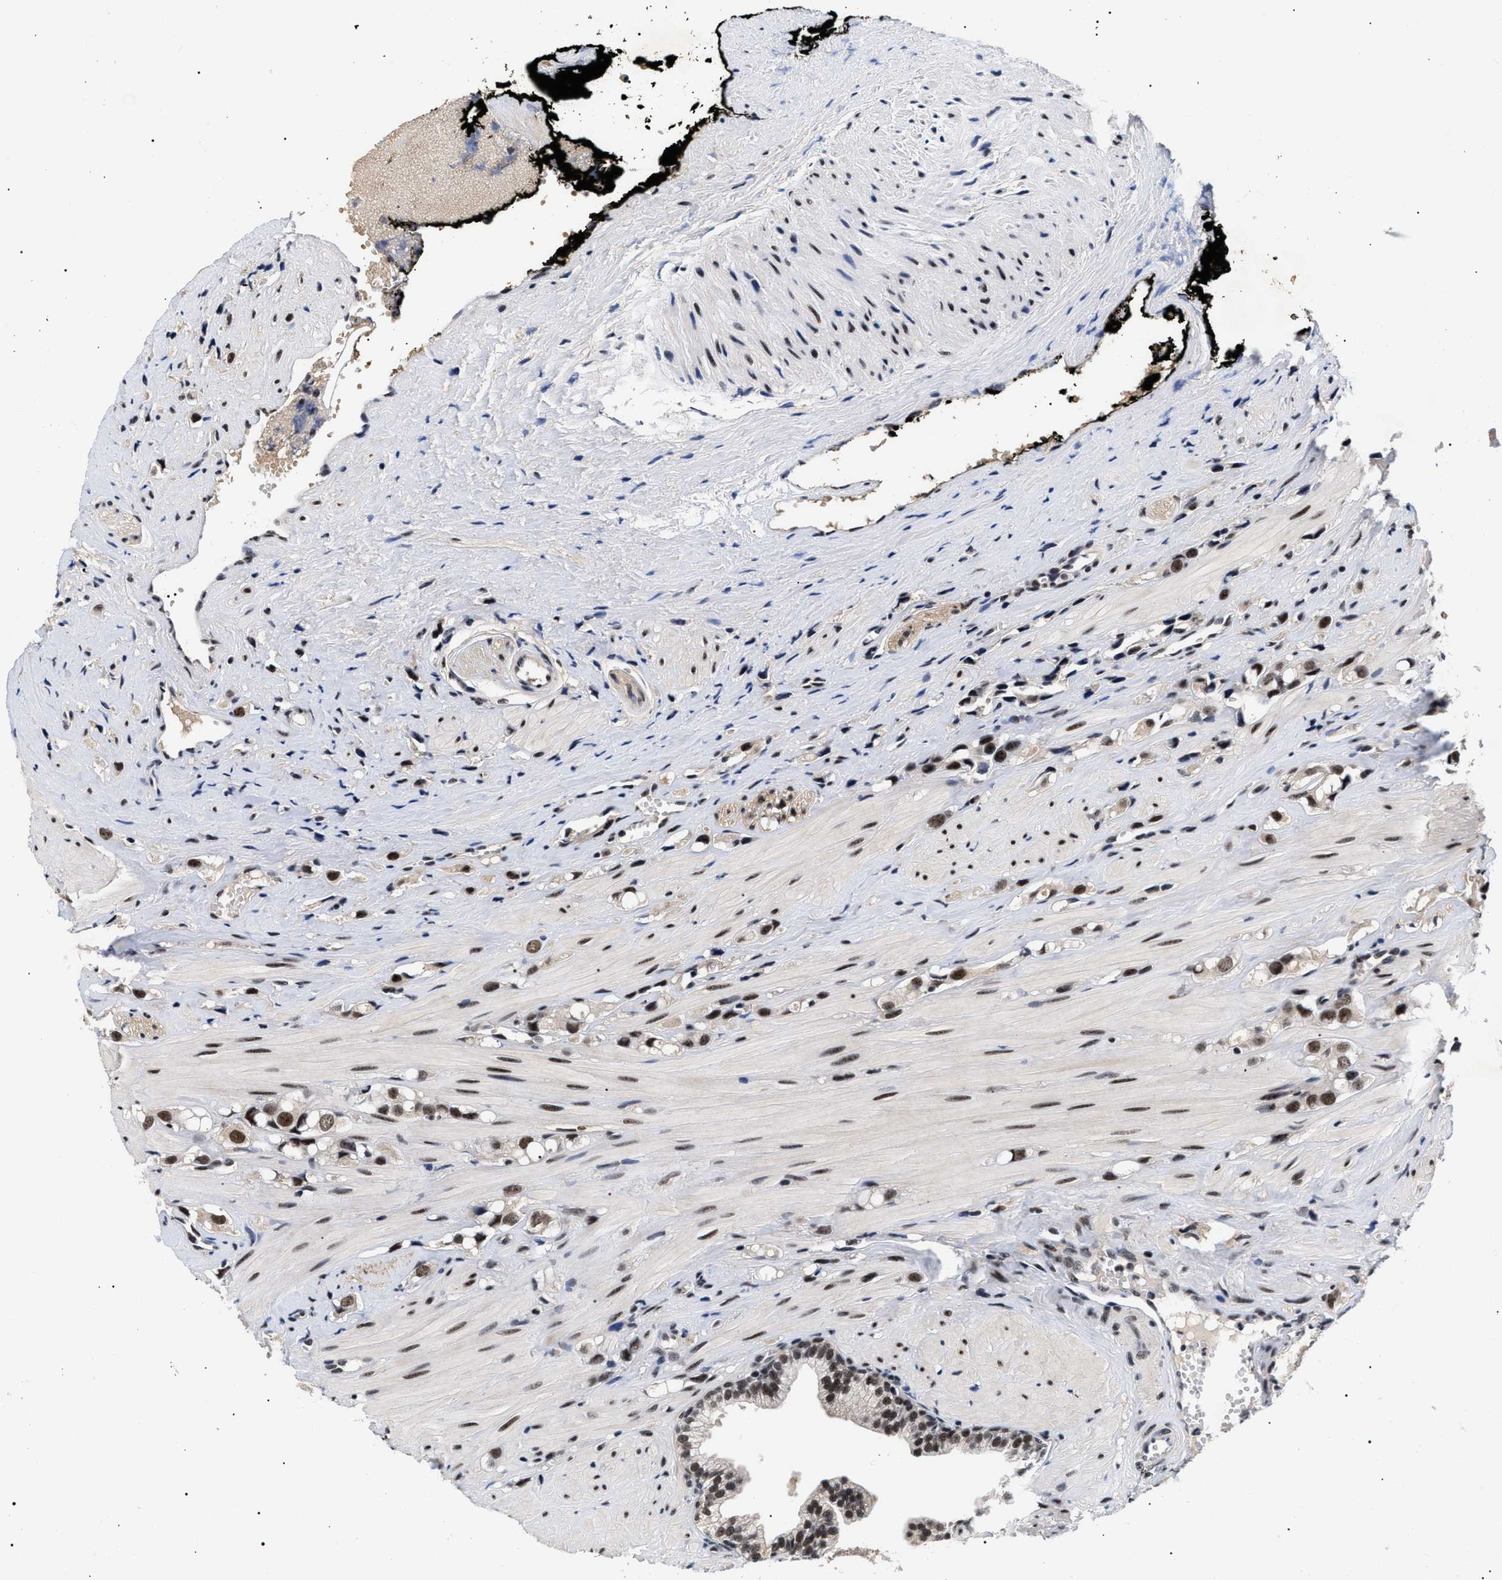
{"staining": {"intensity": "strong", "quantity": ">75%", "location": "nuclear"}, "tissue": "prostate cancer", "cell_type": "Tumor cells", "image_type": "cancer", "snomed": [{"axis": "morphology", "description": "Adenocarcinoma, High grade"}, {"axis": "topography", "description": "Prostate"}], "caption": "A high amount of strong nuclear staining is seen in about >75% of tumor cells in adenocarcinoma (high-grade) (prostate) tissue. (Brightfield microscopy of DAB IHC at high magnification).", "gene": "CAAP1", "patient": {"sex": "male", "age": 52}}